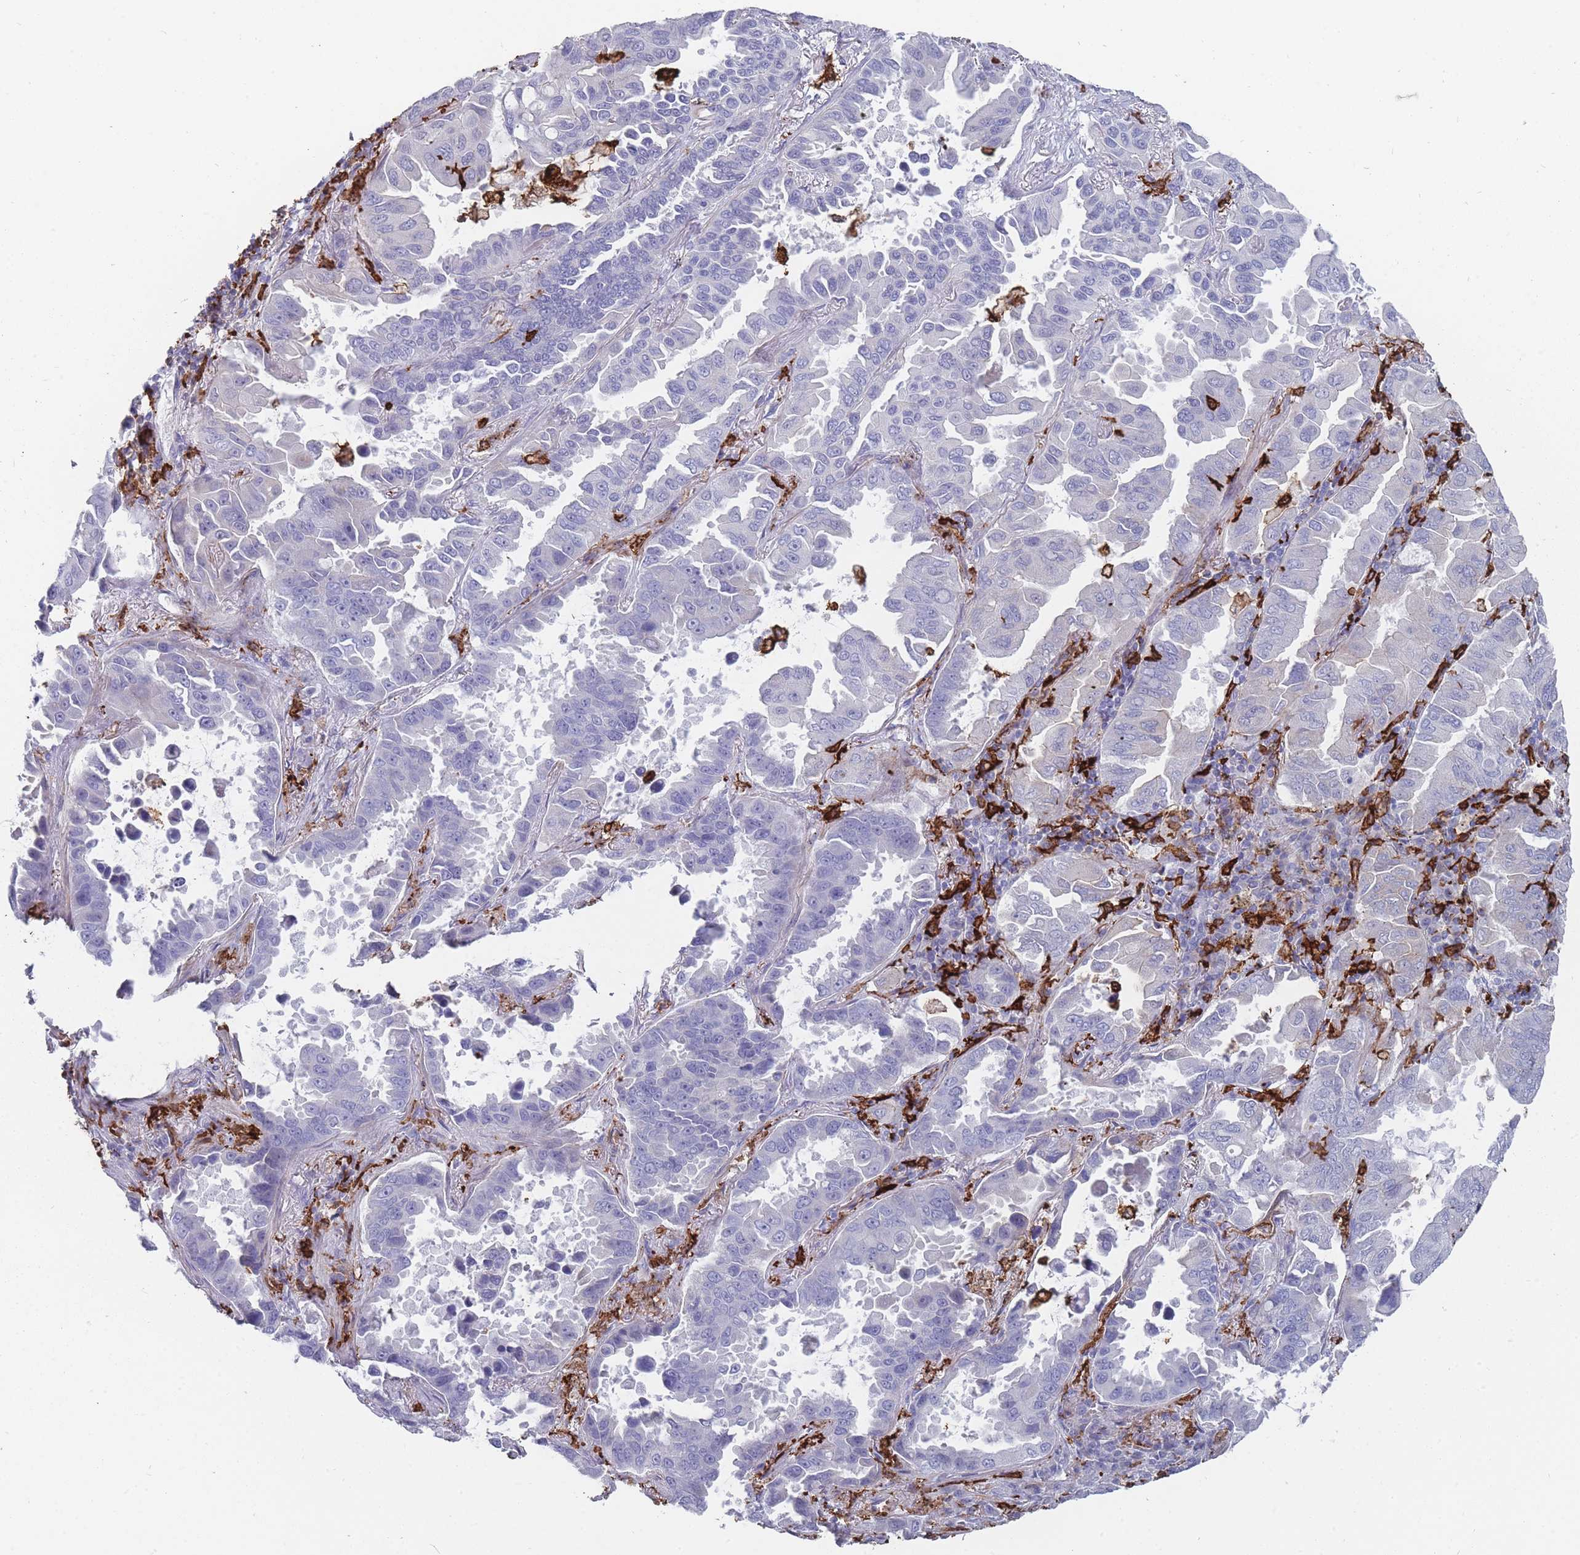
{"staining": {"intensity": "negative", "quantity": "none", "location": "none"}, "tissue": "lung cancer", "cell_type": "Tumor cells", "image_type": "cancer", "snomed": [{"axis": "morphology", "description": "Adenocarcinoma, NOS"}, {"axis": "topography", "description": "Lung"}], "caption": "Photomicrograph shows no significant protein positivity in tumor cells of lung cancer. (DAB (3,3'-diaminobenzidine) immunohistochemistry (IHC), high magnification).", "gene": "AIF1", "patient": {"sex": "male", "age": 64}}